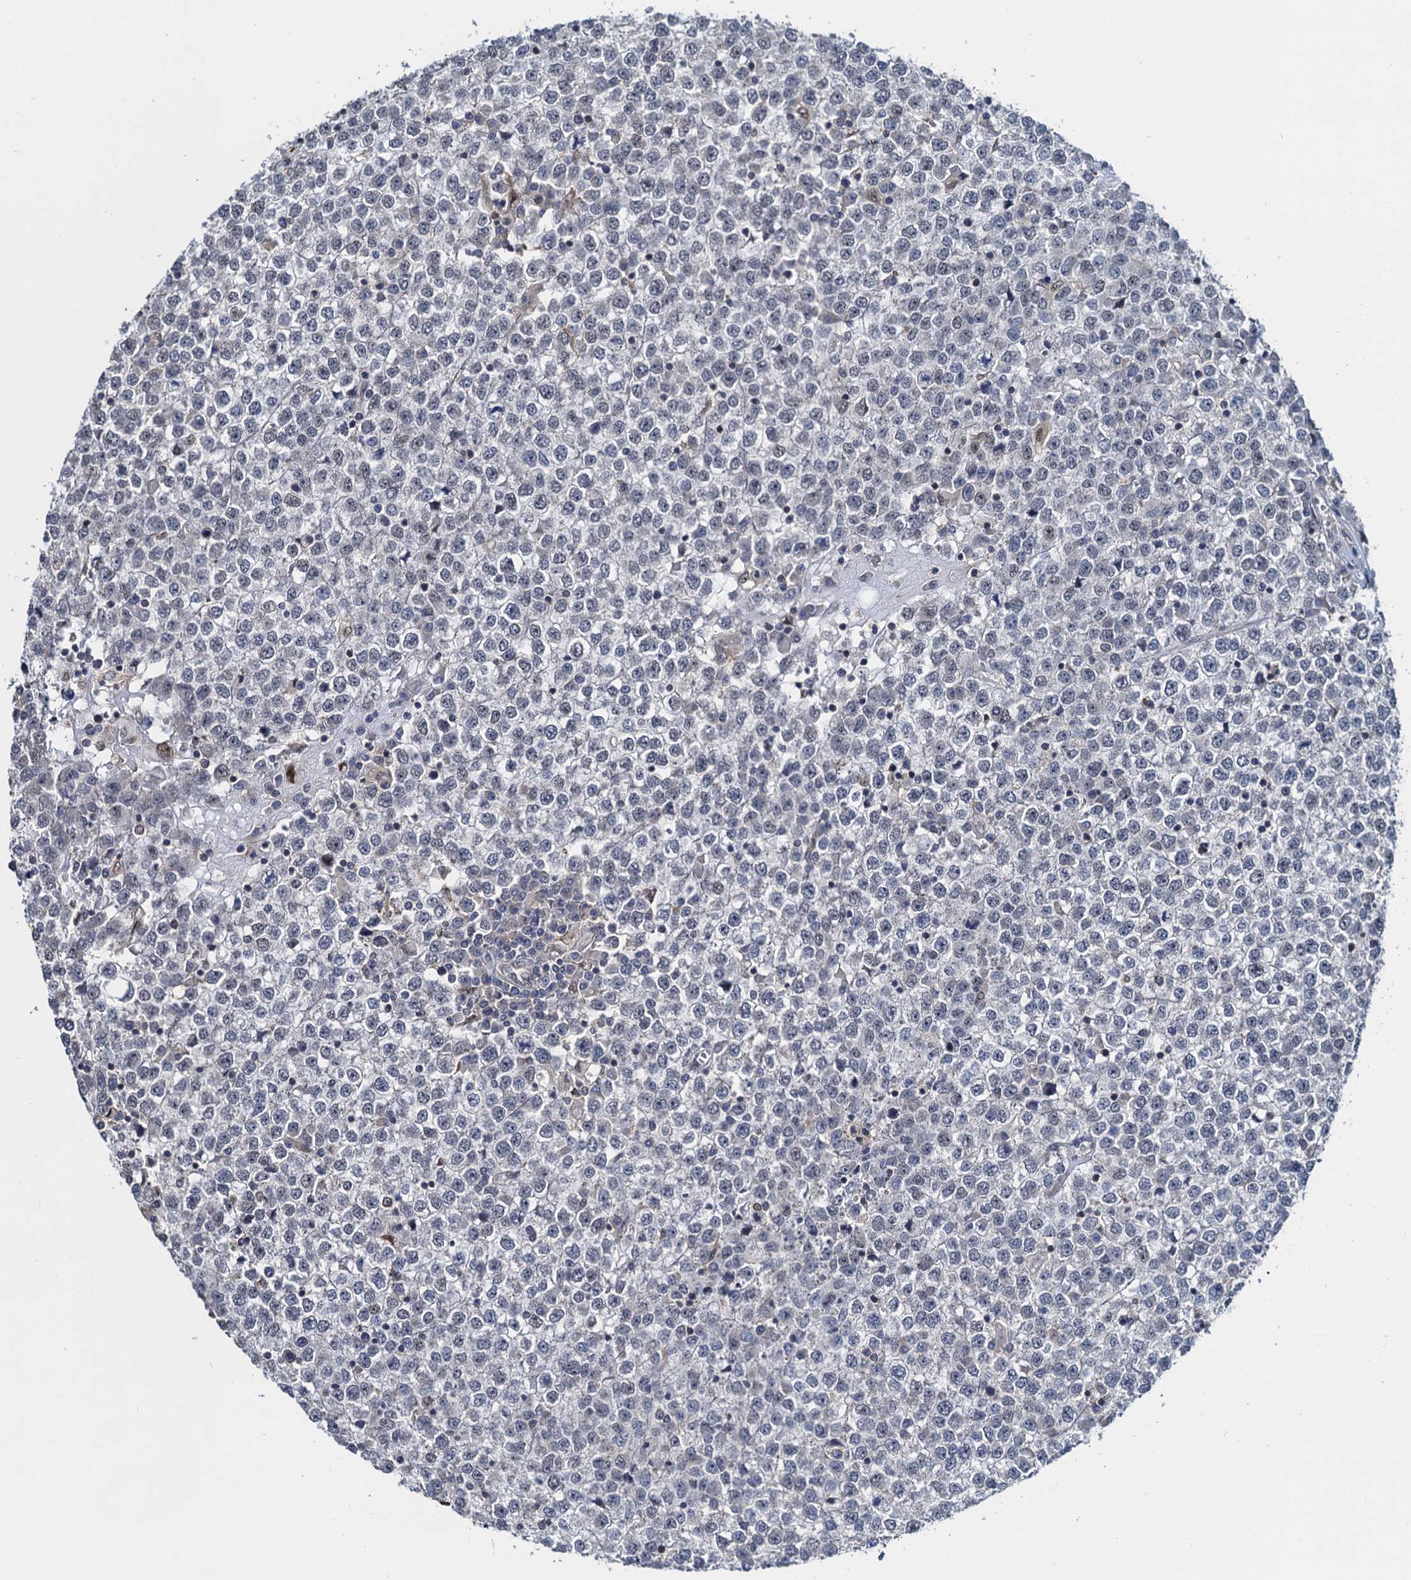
{"staining": {"intensity": "negative", "quantity": "none", "location": "none"}, "tissue": "testis cancer", "cell_type": "Tumor cells", "image_type": "cancer", "snomed": [{"axis": "morphology", "description": "Seminoma, NOS"}, {"axis": "topography", "description": "Testis"}], "caption": "DAB immunohistochemical staining of testis cancer displays no significant staining in tumor cells.", "gene": "RNF125", "patient": {"sex": "male", "age": 65}}